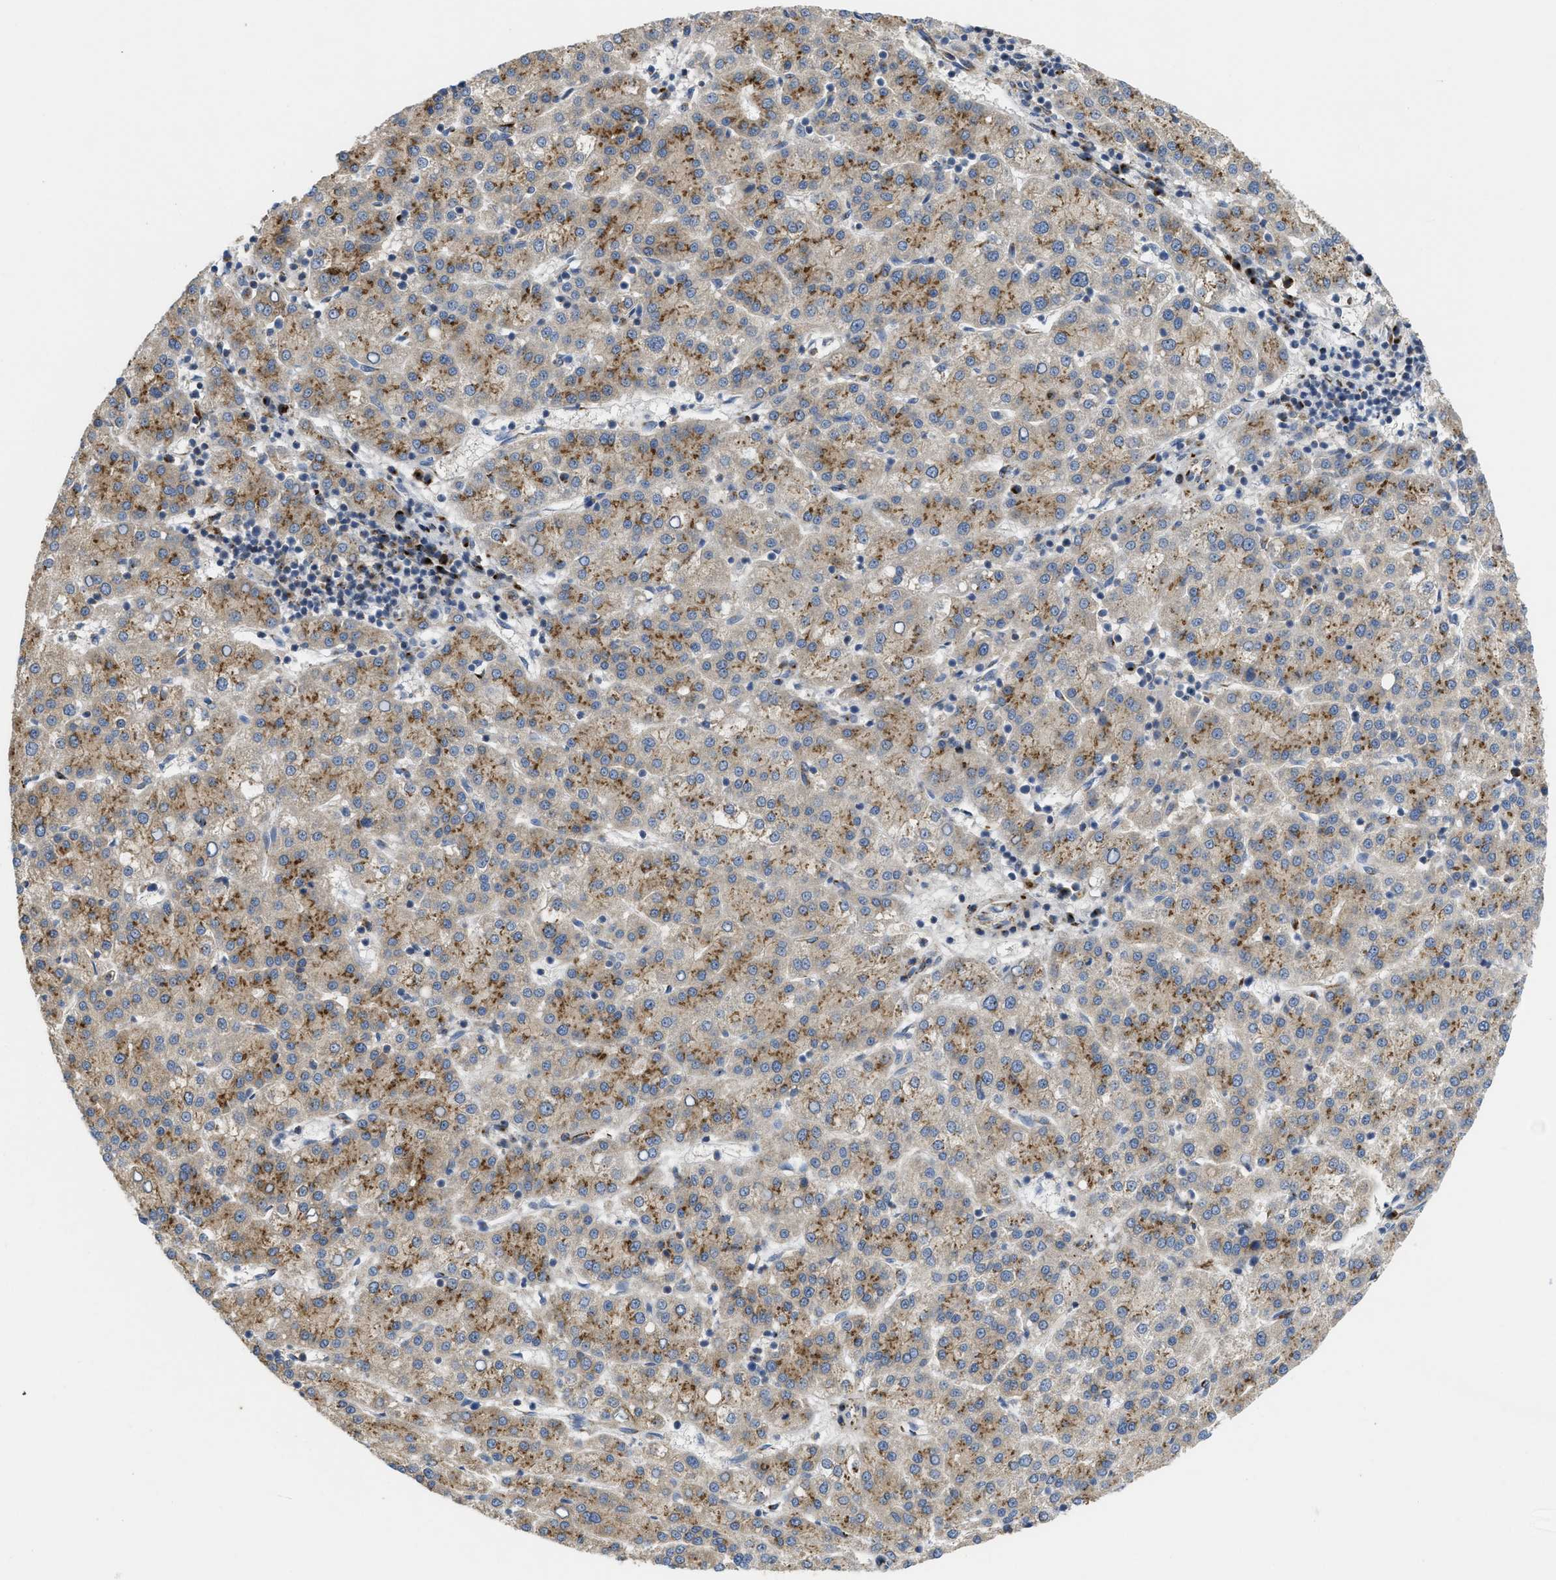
{"staining": {"intensity": "moderate", "quantity": "25%-75%", "location": "cytoplasmic/membranous"}, "tissue": "liver cancer", "cell_type": "Tumor cells", "image_type": "cancer", "snomed": [{"axis": "morphology", "description": "Carcinoma, Hepatocellular, NOS"}, {"axis": "topography", "description": "Liver"}], "caption": "Moderate cytoplasmic/membranous staining for a protein is present in approximately 25%-75% of tumor cells of hepatocellular carcinoma (liver) using immunohistochemistry.", "gene": "ZNF70", "patient": {"sex": "female", "age": 58}}